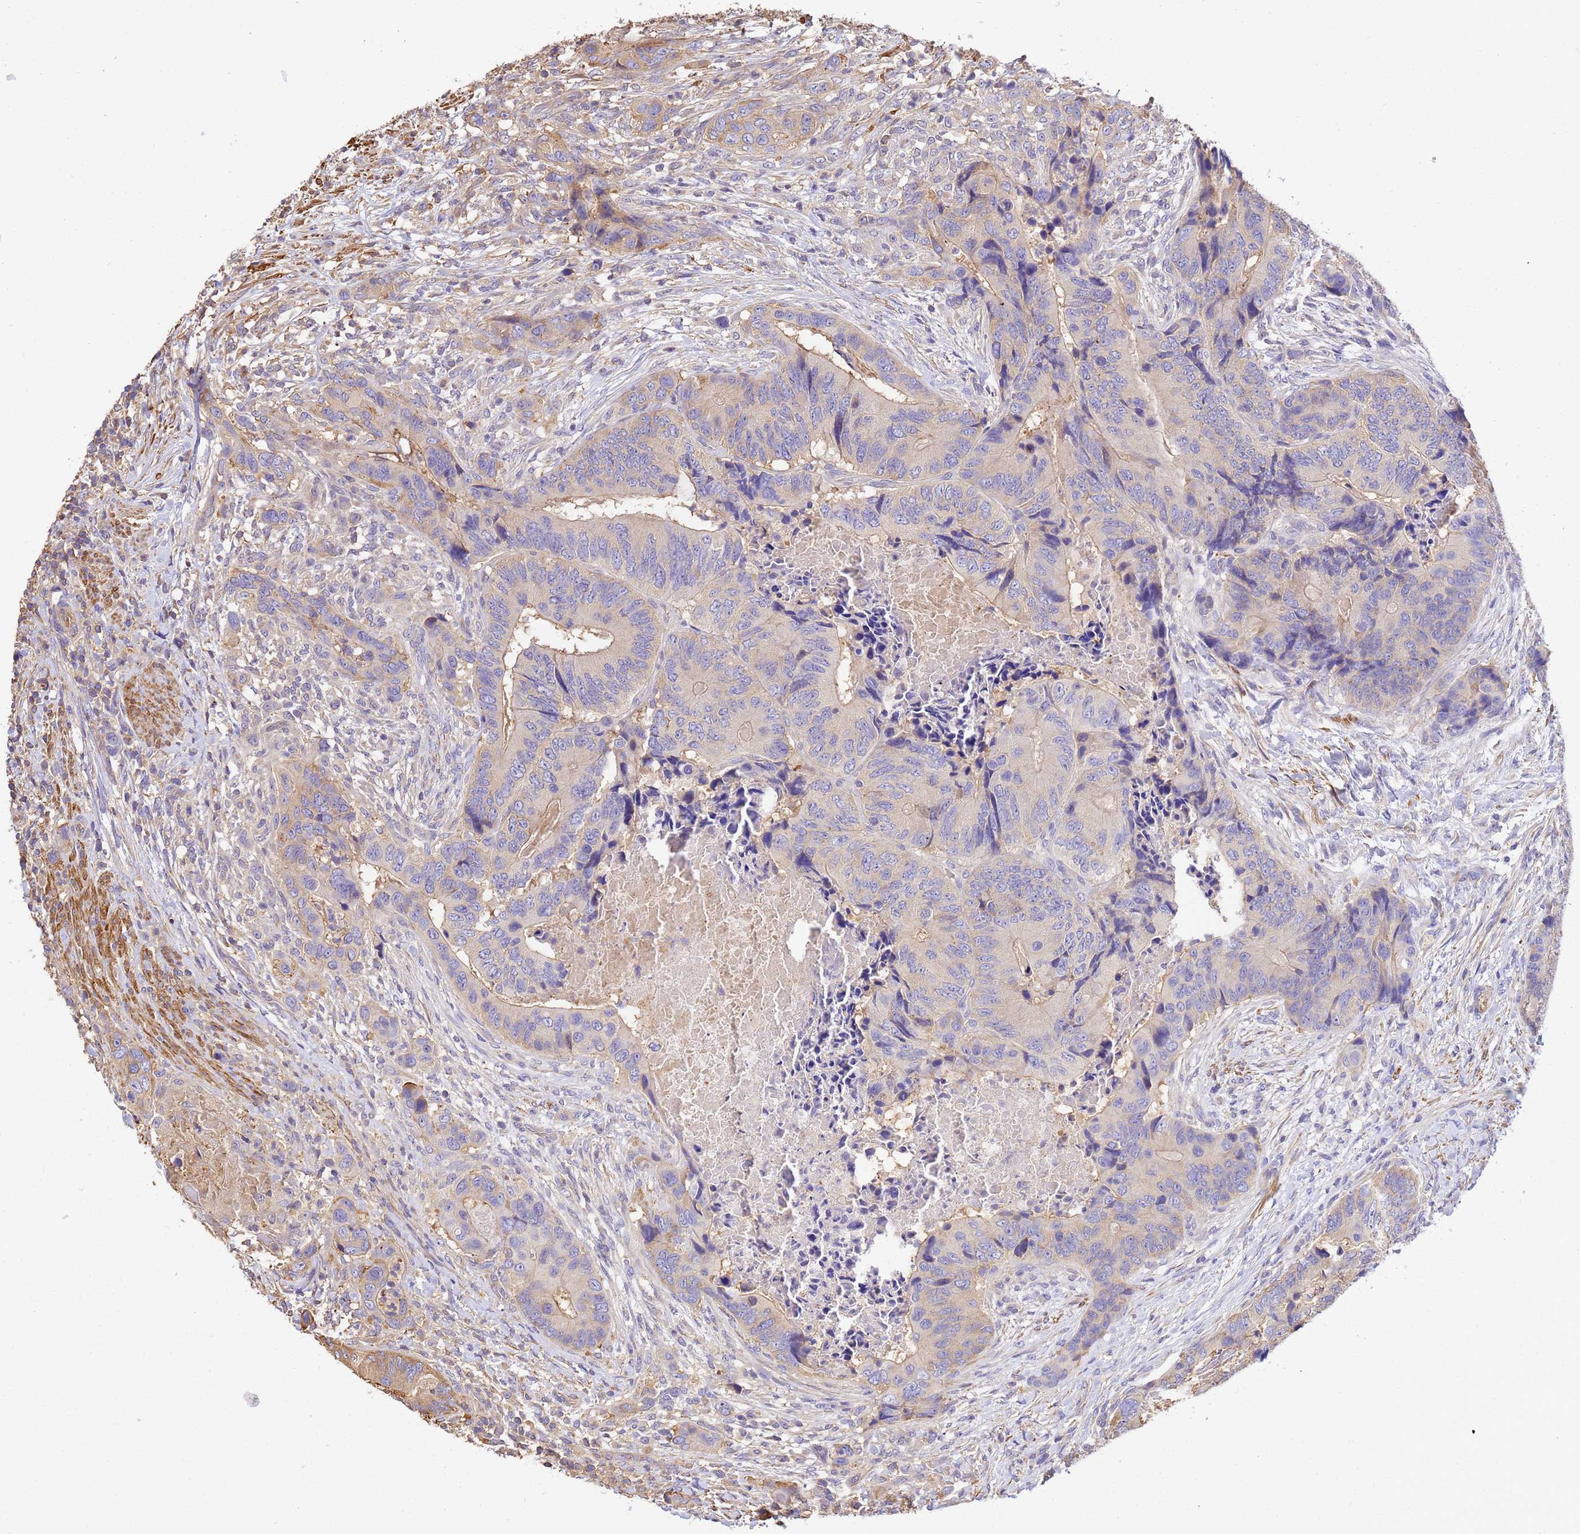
{"staining": {"intensity": "weak", "quantity": "25%-75%", "location": "cytoplasmic/membranous"}, "tissue": "colorectal cancer", "cell_type": "Tumor cells", "image_type": "cancer", "snomed": [{"axis": "morphology", "description": "Adenocarcinoma, NOS"}, {"axis": "topography", "description": "Colon"}], "caption": "DAB immunohistochemical staining of human colorectal cancer exhibits weak cytoplasmic/membranous protein positivity in about 25%-75% of tumor cells.", "gene": "WDR64", "patient": {"sex": "male", "age": 84}}